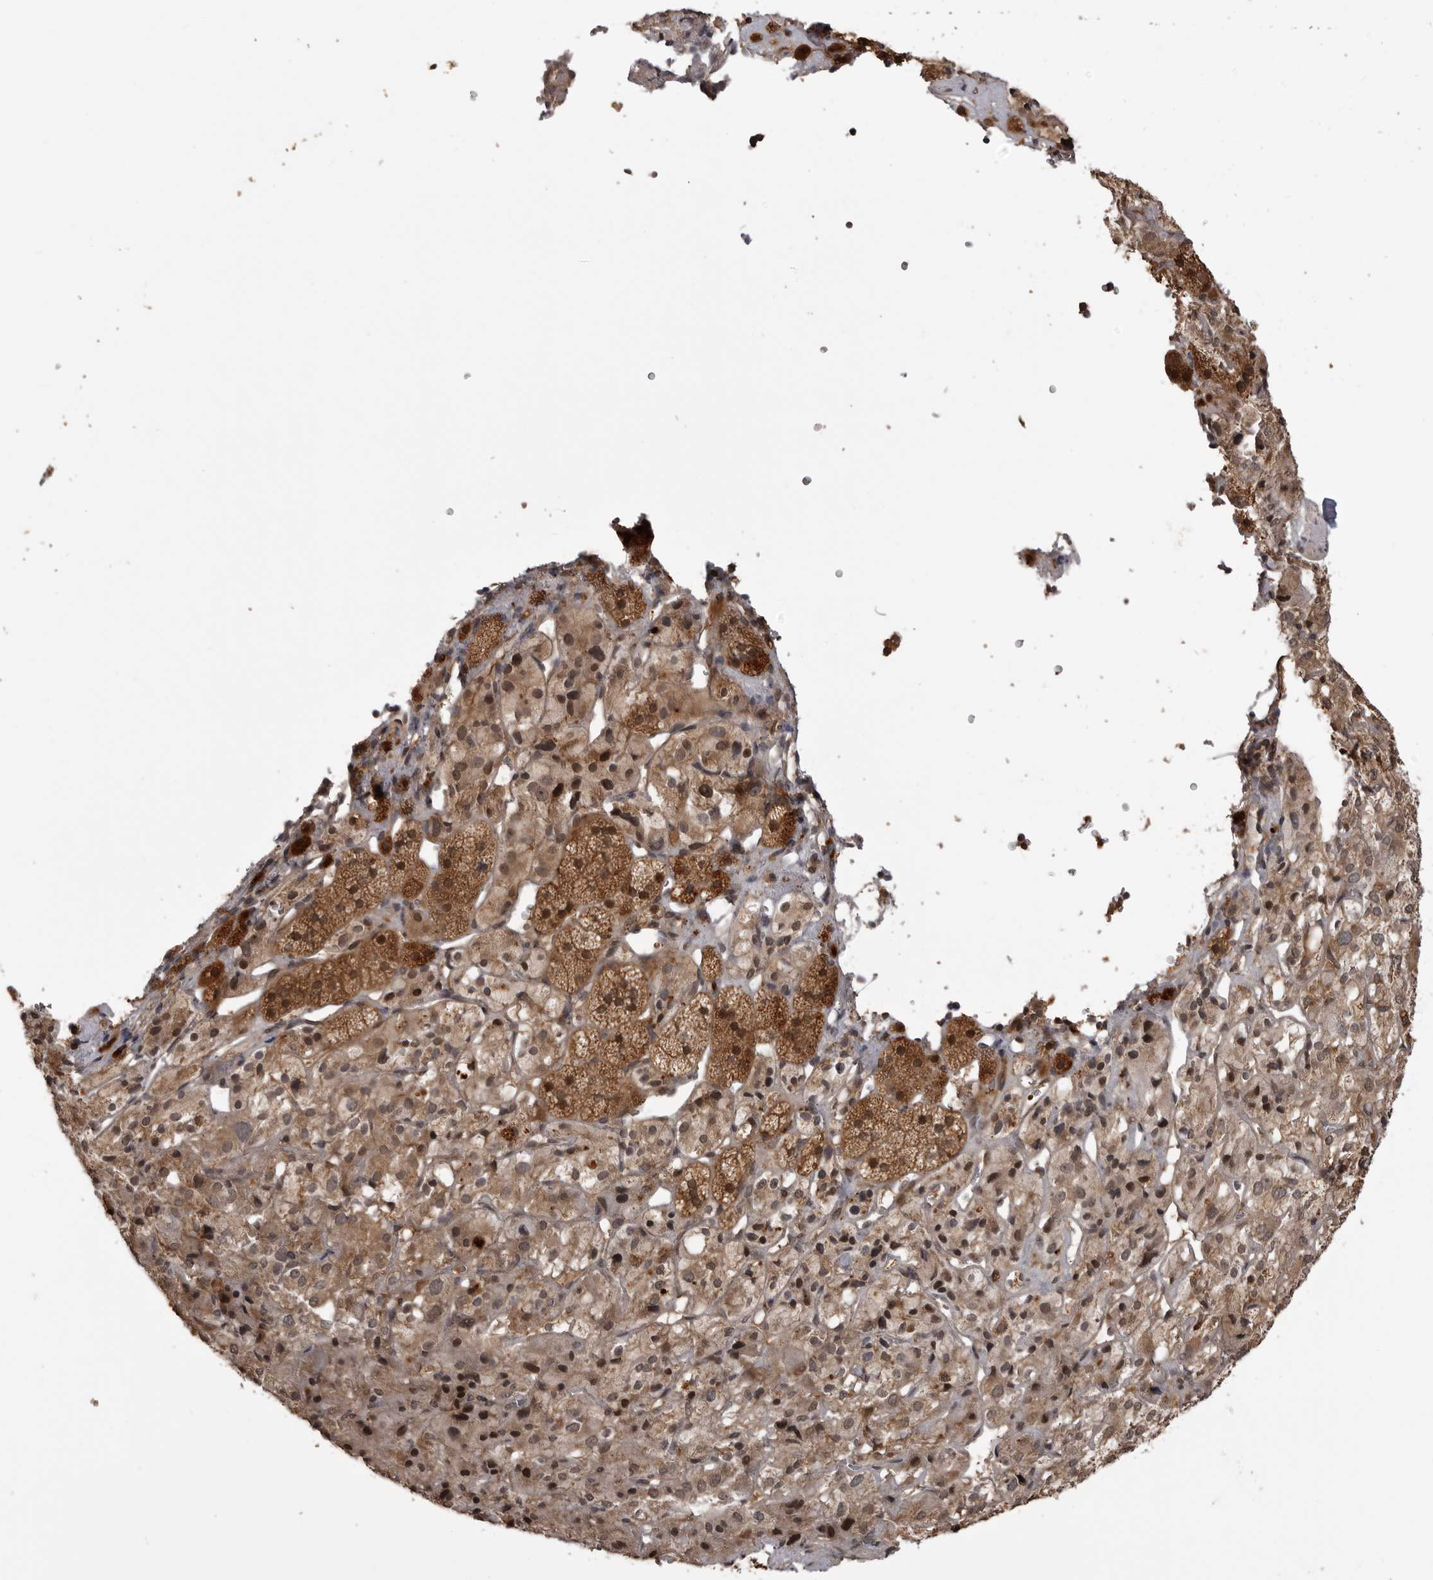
{"staining": {"intensity": "strong", "quantity": ">75%", "location": "cytoplasmic/membranous,nuclear"}, "tissue": "adrenal gland", "cell_type": "Glandular cells", "image_type": "normal", "snomed": [{"axis": "morphology", "description": "Normal tissue, NOS"}, {"axis": "topography", "description": "Adrenal gland"}], "caption": "Normal adrenal gland reveals strong cytoplasmic/membranous,nuclear positivity in approximately >75% of glandular cells, visualized by immunohistochemistry. (DAB (3,3'-diaminobenzidine) IHC, brown staining for protein, blue staining for nuclei).", "gene": "AKAP7", "patient": {"sex": "female", "age": 44}}